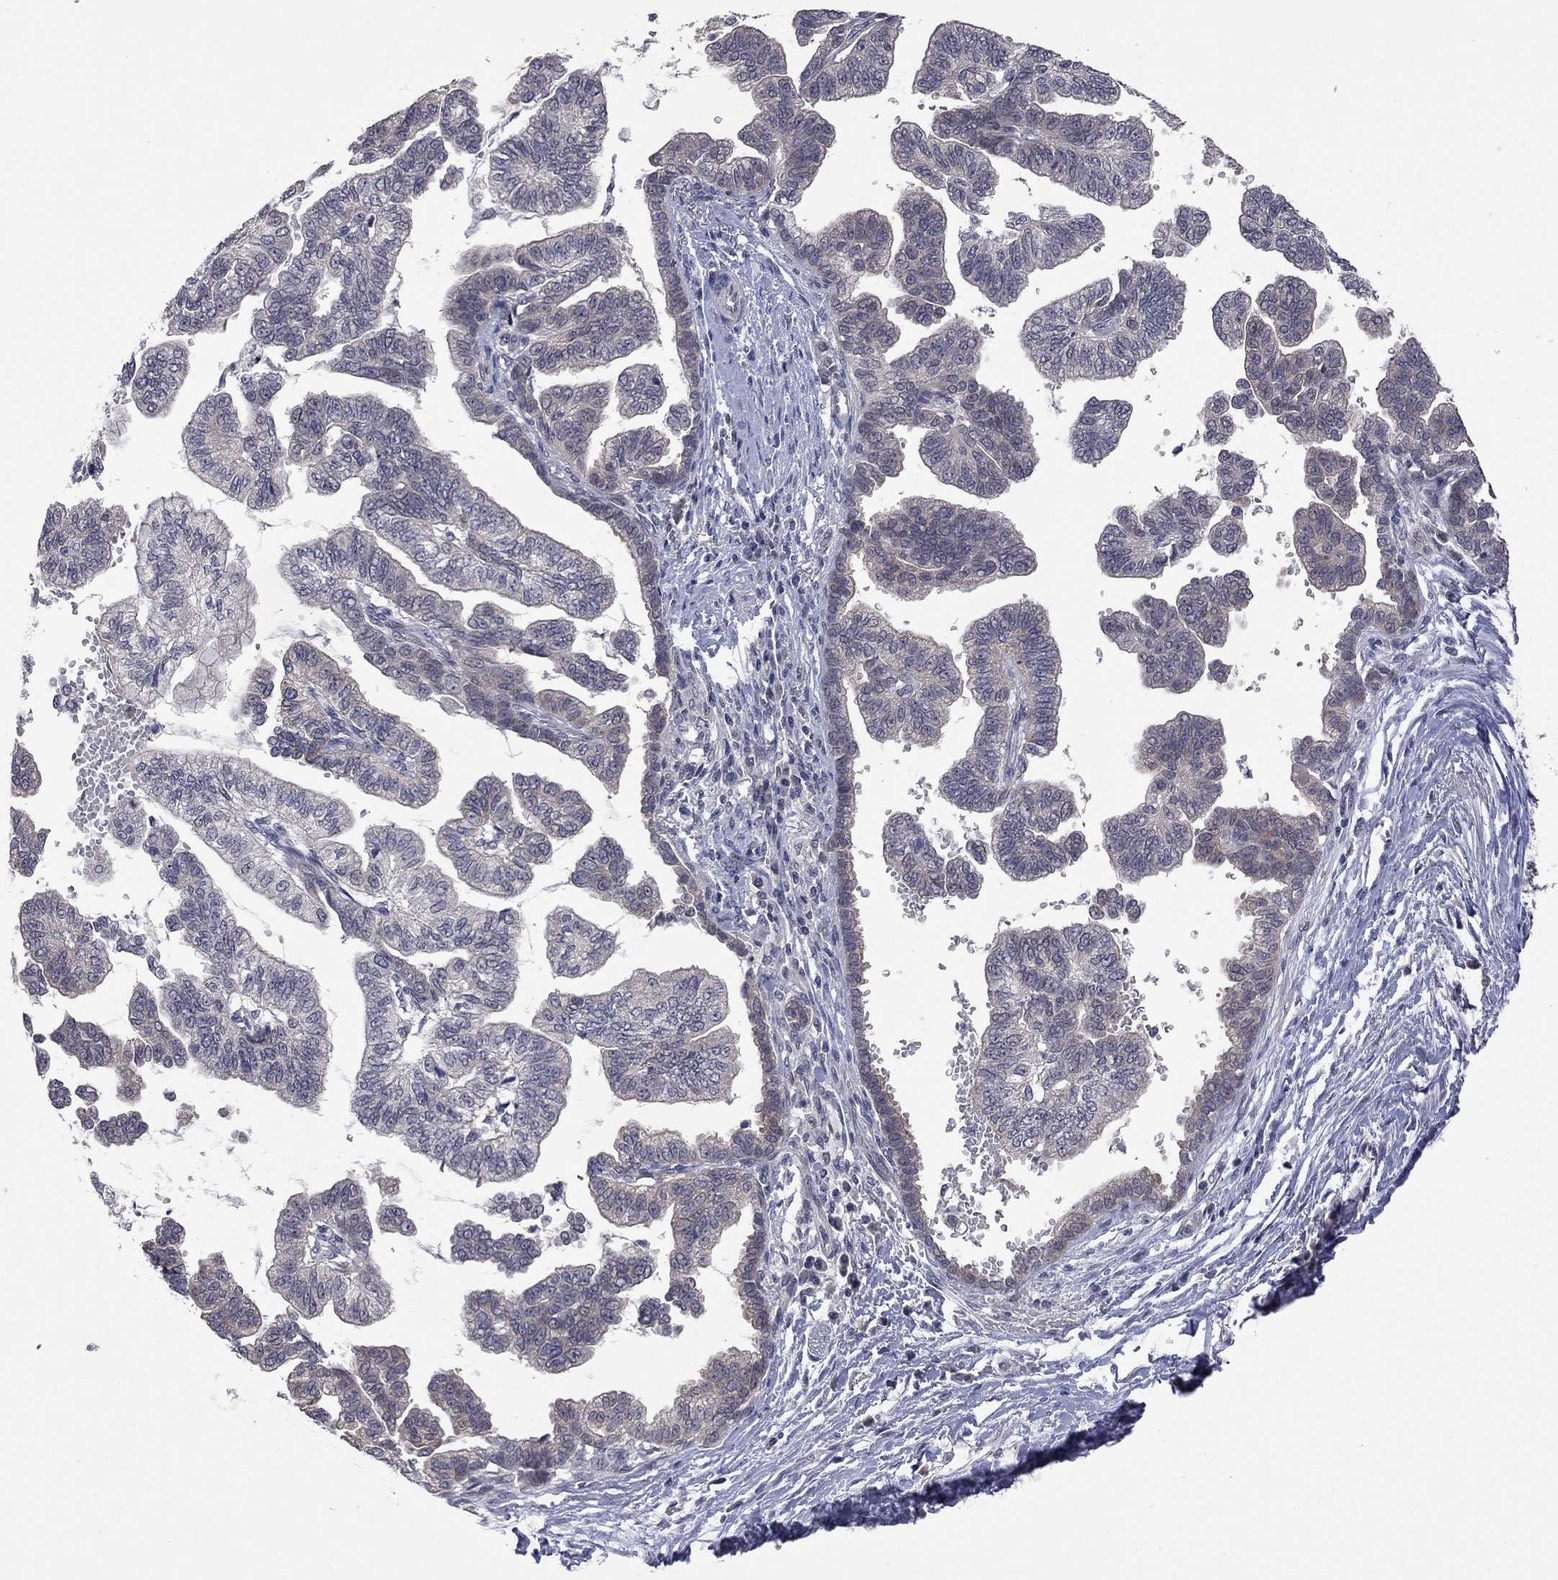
{"staining": {"intensity": "negative", "quantity": "none", "location": "none"}, "tissue": "stomach cancer", "cell_type": "Tumor cells", "image_type": "cancer", "snomed": [{"axis": "morphology", "description": "Adenocarcinoma, NOS"}, {"axis": "topography", "description": "Stomach"}], "caption": "This is a image of immunohistochemistry (IHC) staining of stomach adenocarcinoma, which shows no staining in tumor cells.", "gene": "FABP12", "patient": {"sex": "male", "age": 83}}